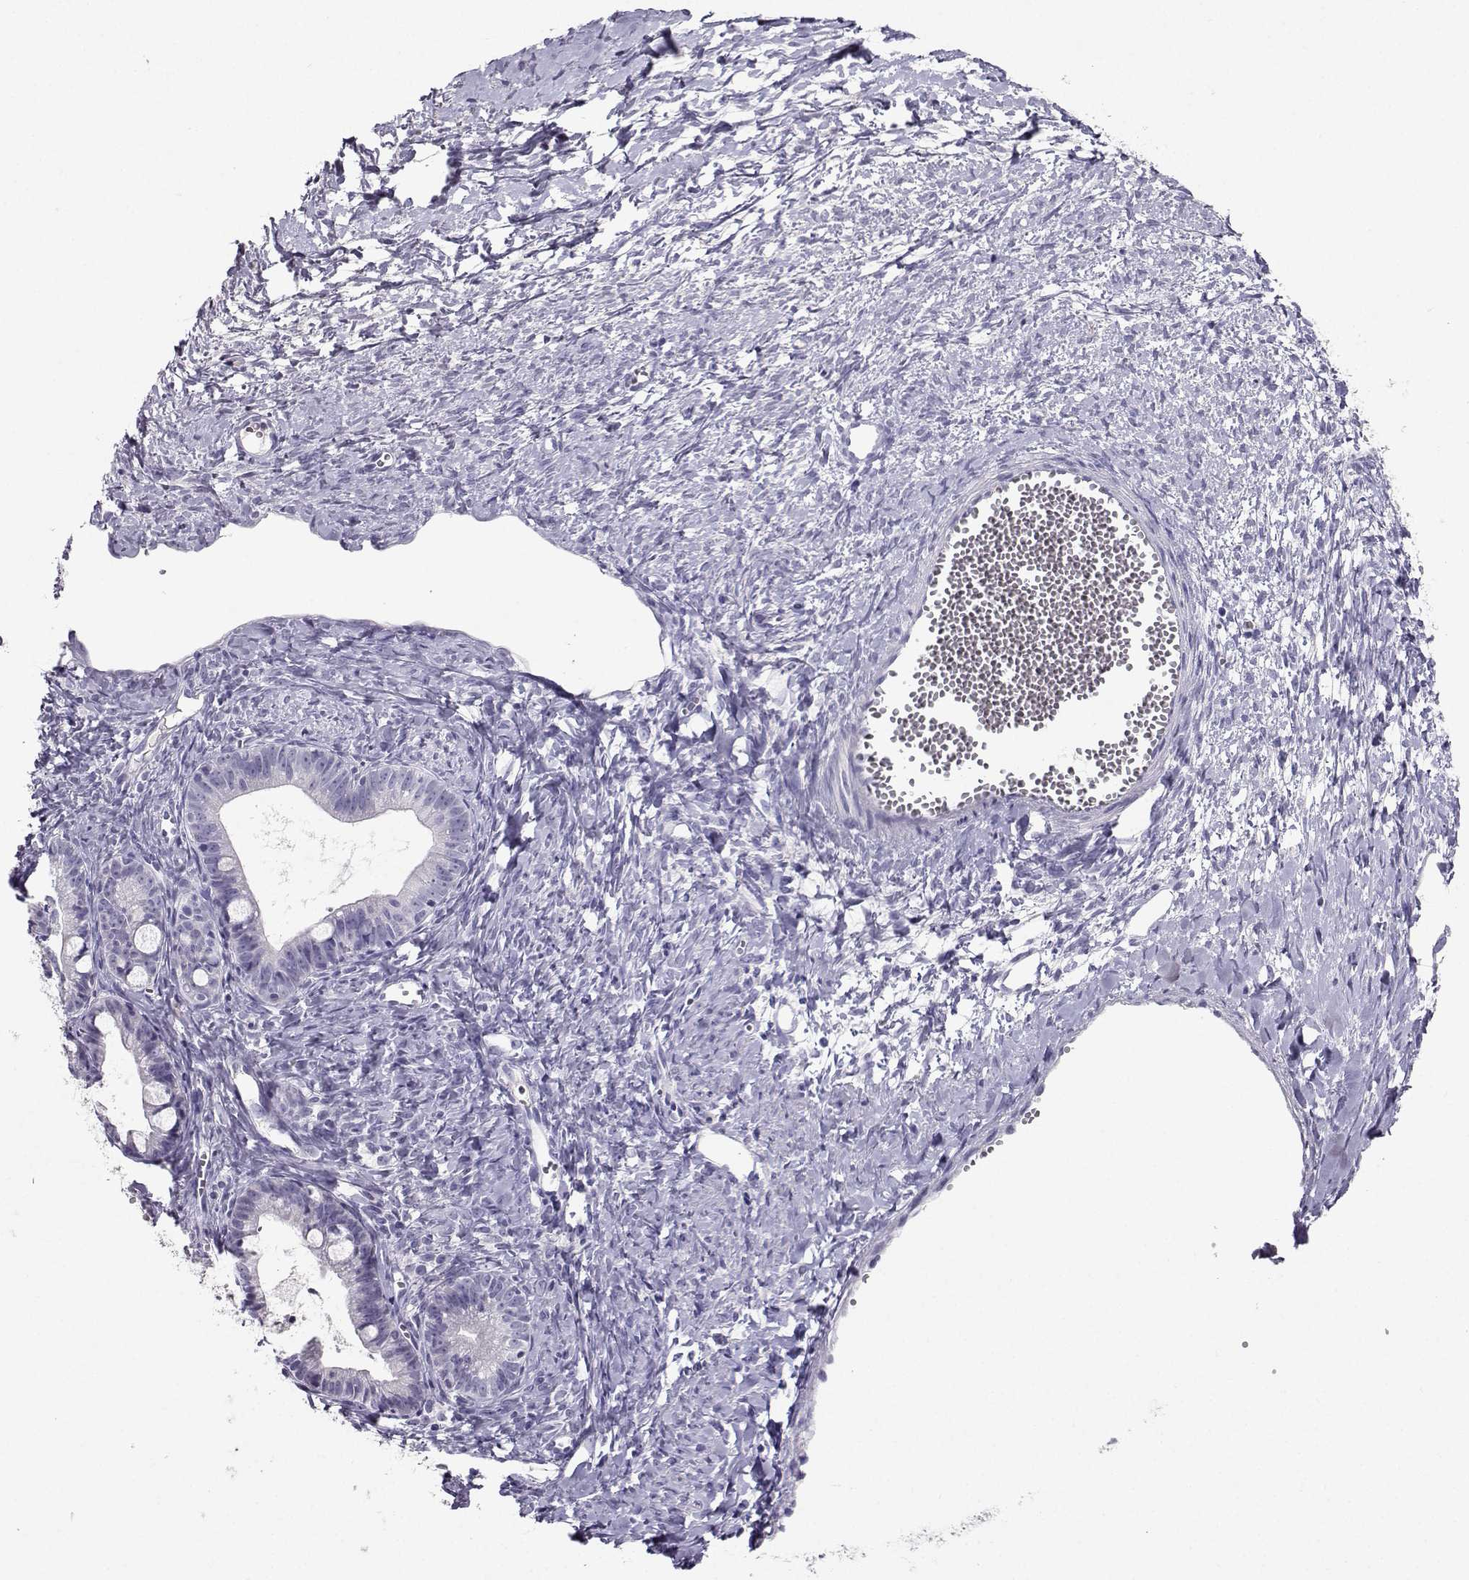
{"staining": {"intensity": "negative", "quantity": "none", "location": "none"}, "tissue": "ovarian cancer", "cell_type": "Tumor cells", "image_type": "cancer", "snomed": [{"axis": "morphology", "description": "Cystadenocarcinoma, mucinous, NOS"}, {"axis": "topography", "description": "Ovary"}], "caption": "IHC histopathology image of mucinous cystadenocarcinoma (ovarian) stained for a protein (brown), which exhibits no staining in tumor cells. Nuclei are stained in blue.", "gene": "GRIK4", "patient": {"sex": "female", "age": 63}}